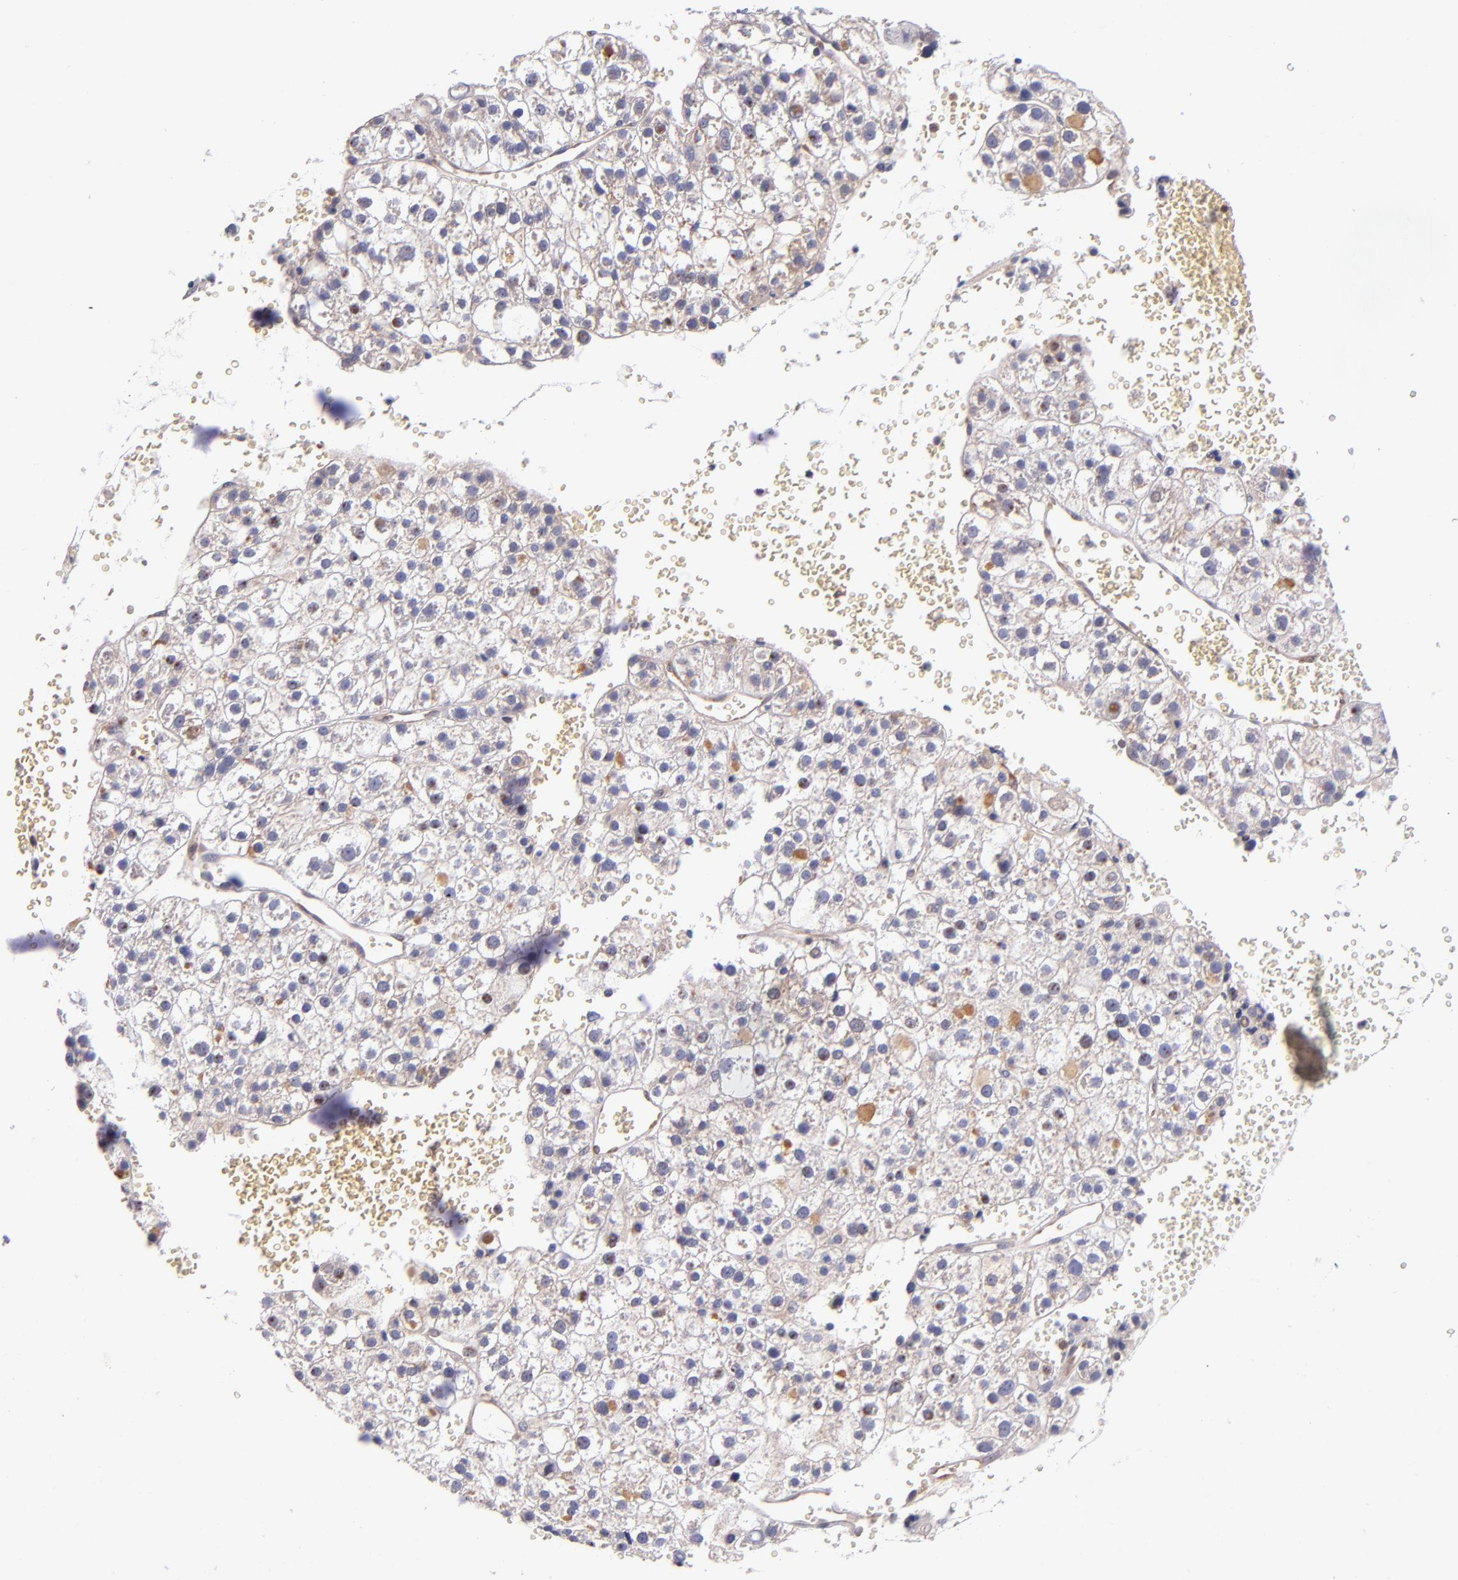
{"staining": {"intensity": "moderate", "quantity": "<25%", "location": "nuclear"}, "tissue": "liver cancer", "cell_type": "Tumor cells", "image_type": "cancer", "snomed": [{"axis": "morphology", "description": "Carcinoma, Hepatocellular, NOS"}, {"axis": "topography", "description": "Liver"}], "caption": "Liver cancer stained with DAB (3,3'-diaminobenzidine) immunohistochemistry shows low levels of moderate nuclear positivity in about <25% of tumor cells.", "gene": "EIF4ENIF1", "patient": {"sex": "female", "age": 85}}